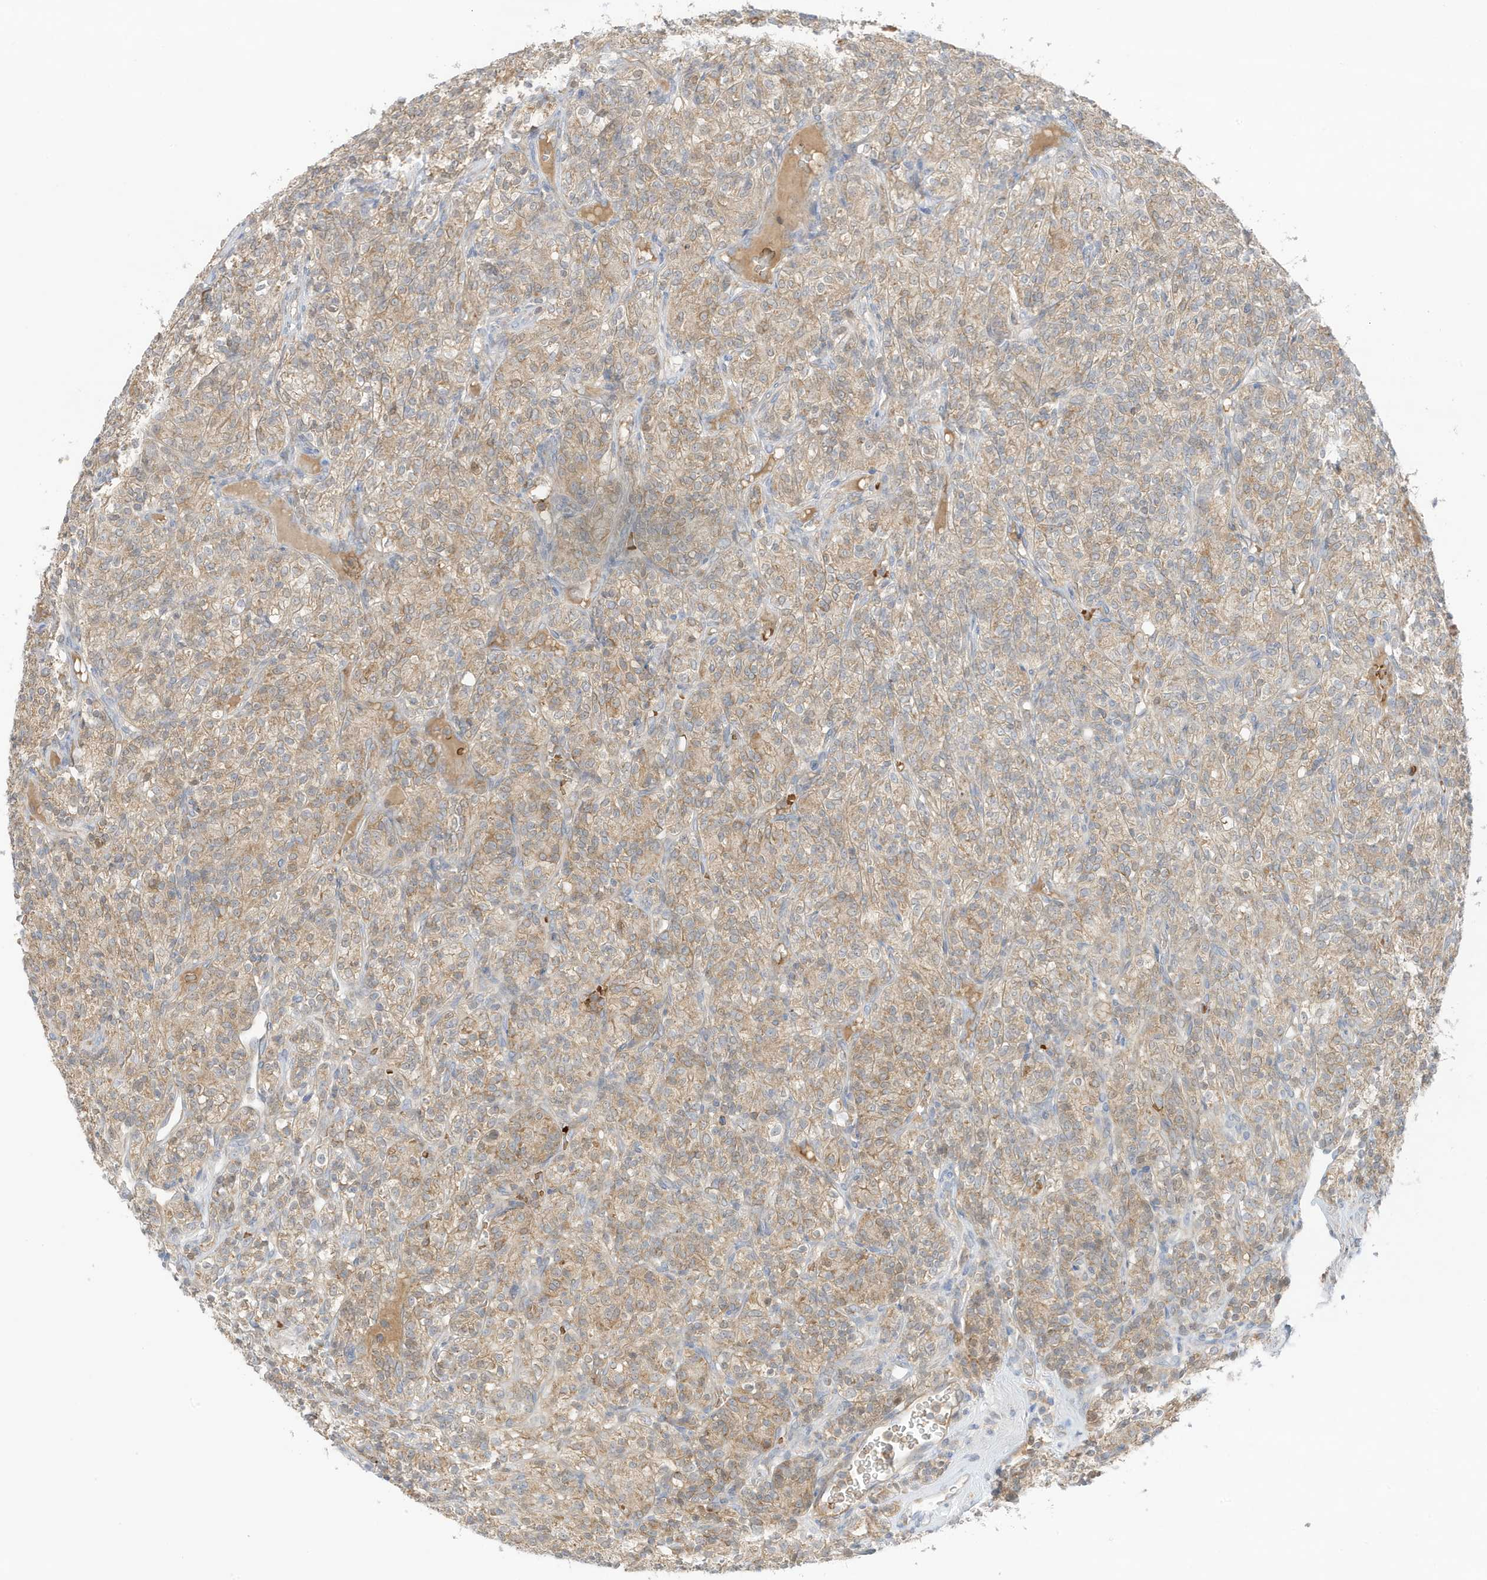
{"staining": {"intensity": "moderate", "quantity": ">75%", "location": "cytoplasmic/membranous"}, "tissue": "renal cancer", "cell_type": "Tumor cells", "image_type": "cancer", "snomed": [{"axis": "morphology", "description": "Adenocarcinoma, NOS"}, {"axis": "topography", "description": "Kidney"}], "caption": "Renal adenocarcinoma stained with a protein marker displays moderate staining in tumor cells.", "gene": "NPPC", "patient": {"sex": "male", "age": 77}}